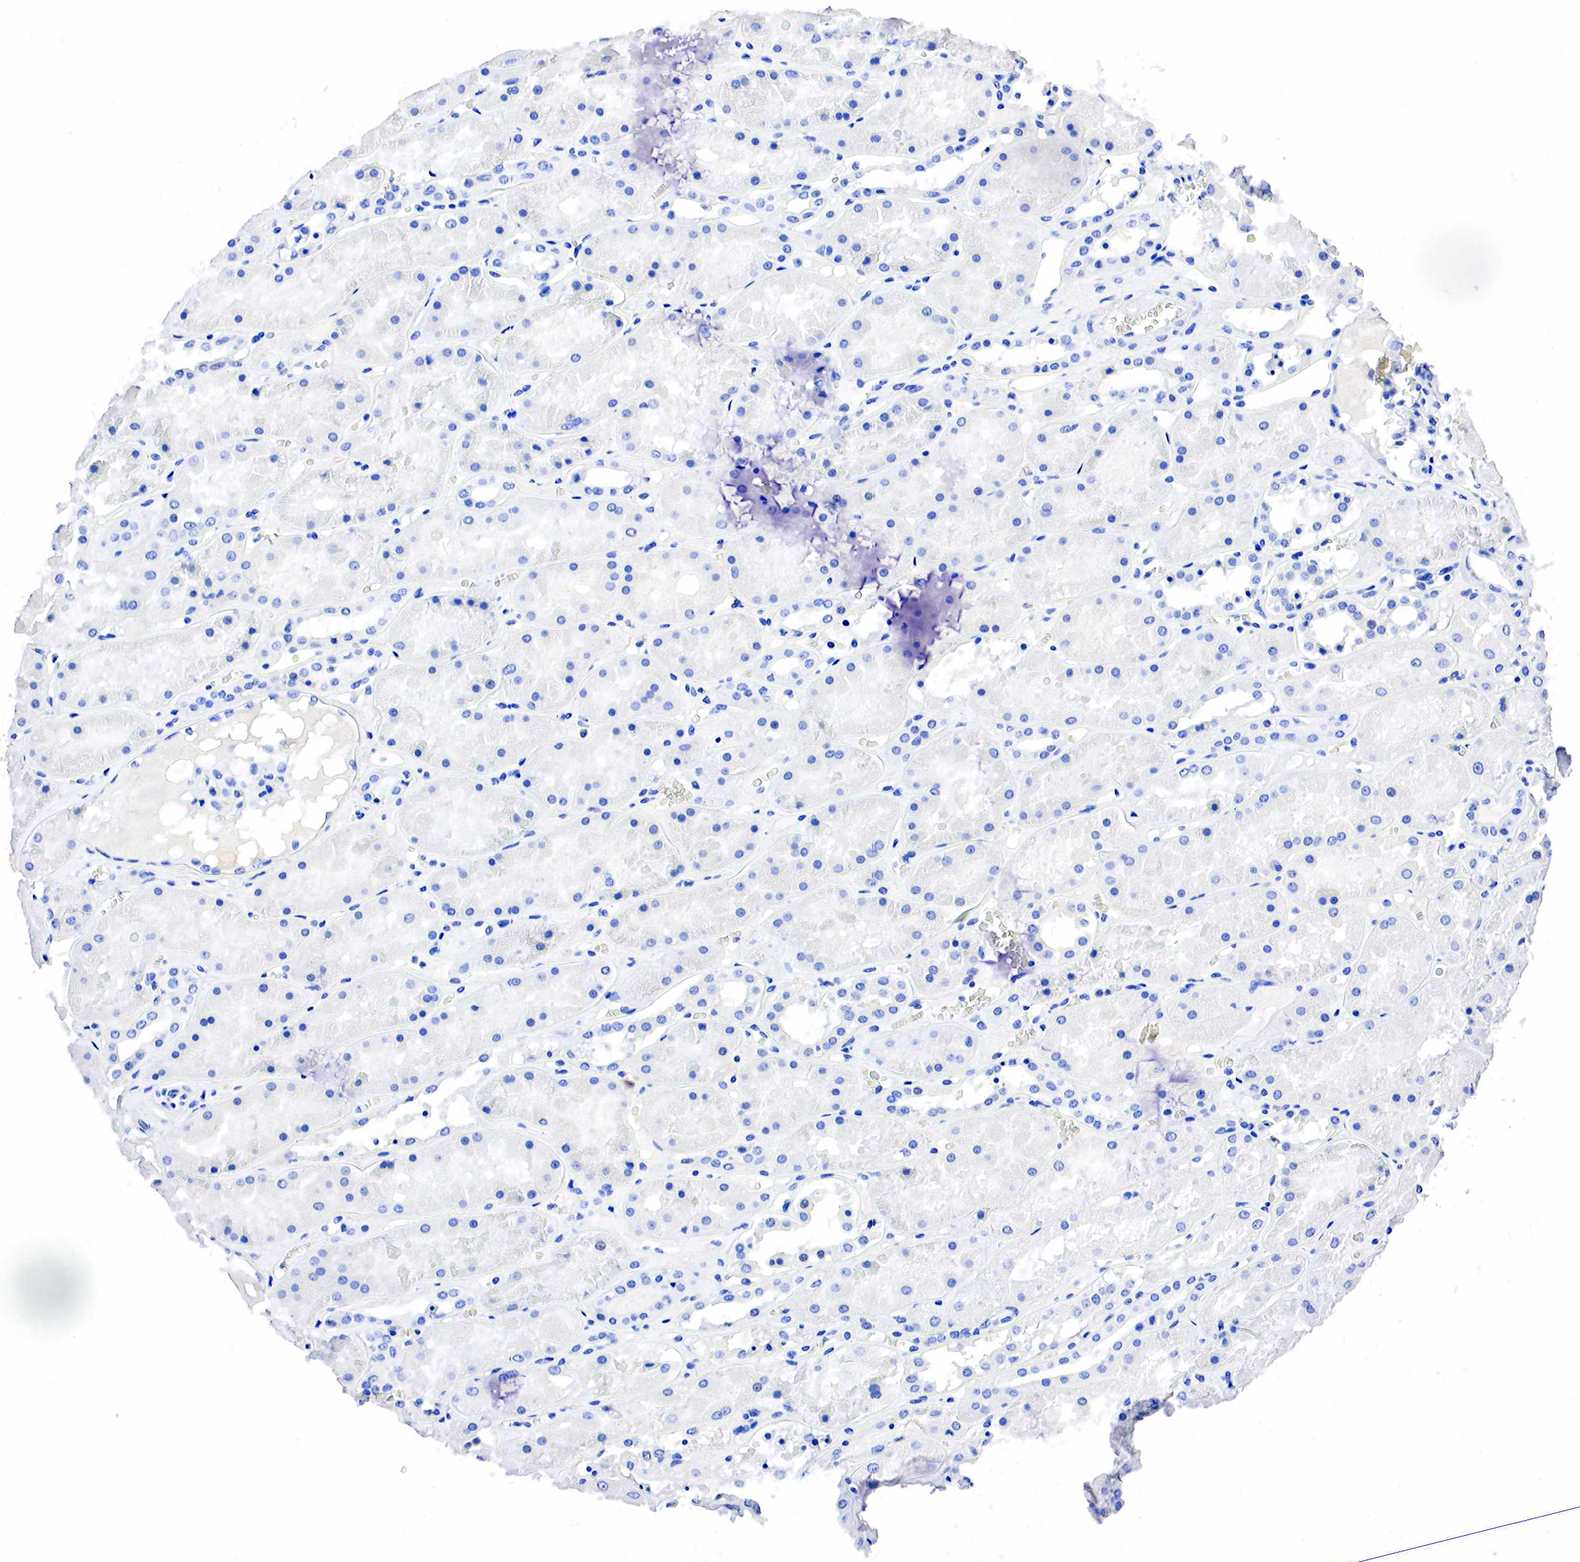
{"staining": {"intensity": "negative", "quantity": "none", "location": "none"}, "tissue": "kidney", "cell_type": "Cells in glomeruli", "image_type": "normal", "snomed": [{"axis": "morphology", "description": "Normal tissue, NOS"}, {"axis": "topography", "description": "Kidney"}], "caption": "IHC image of normal human kidney stained for a protein (brown), which shows no staining in cells in glomeruli. (DAB immunohistochemistry visualized using brightfield microscopy, high magnification).", "gene": "SST", "patient": {"sex": "male", "age": 36}}